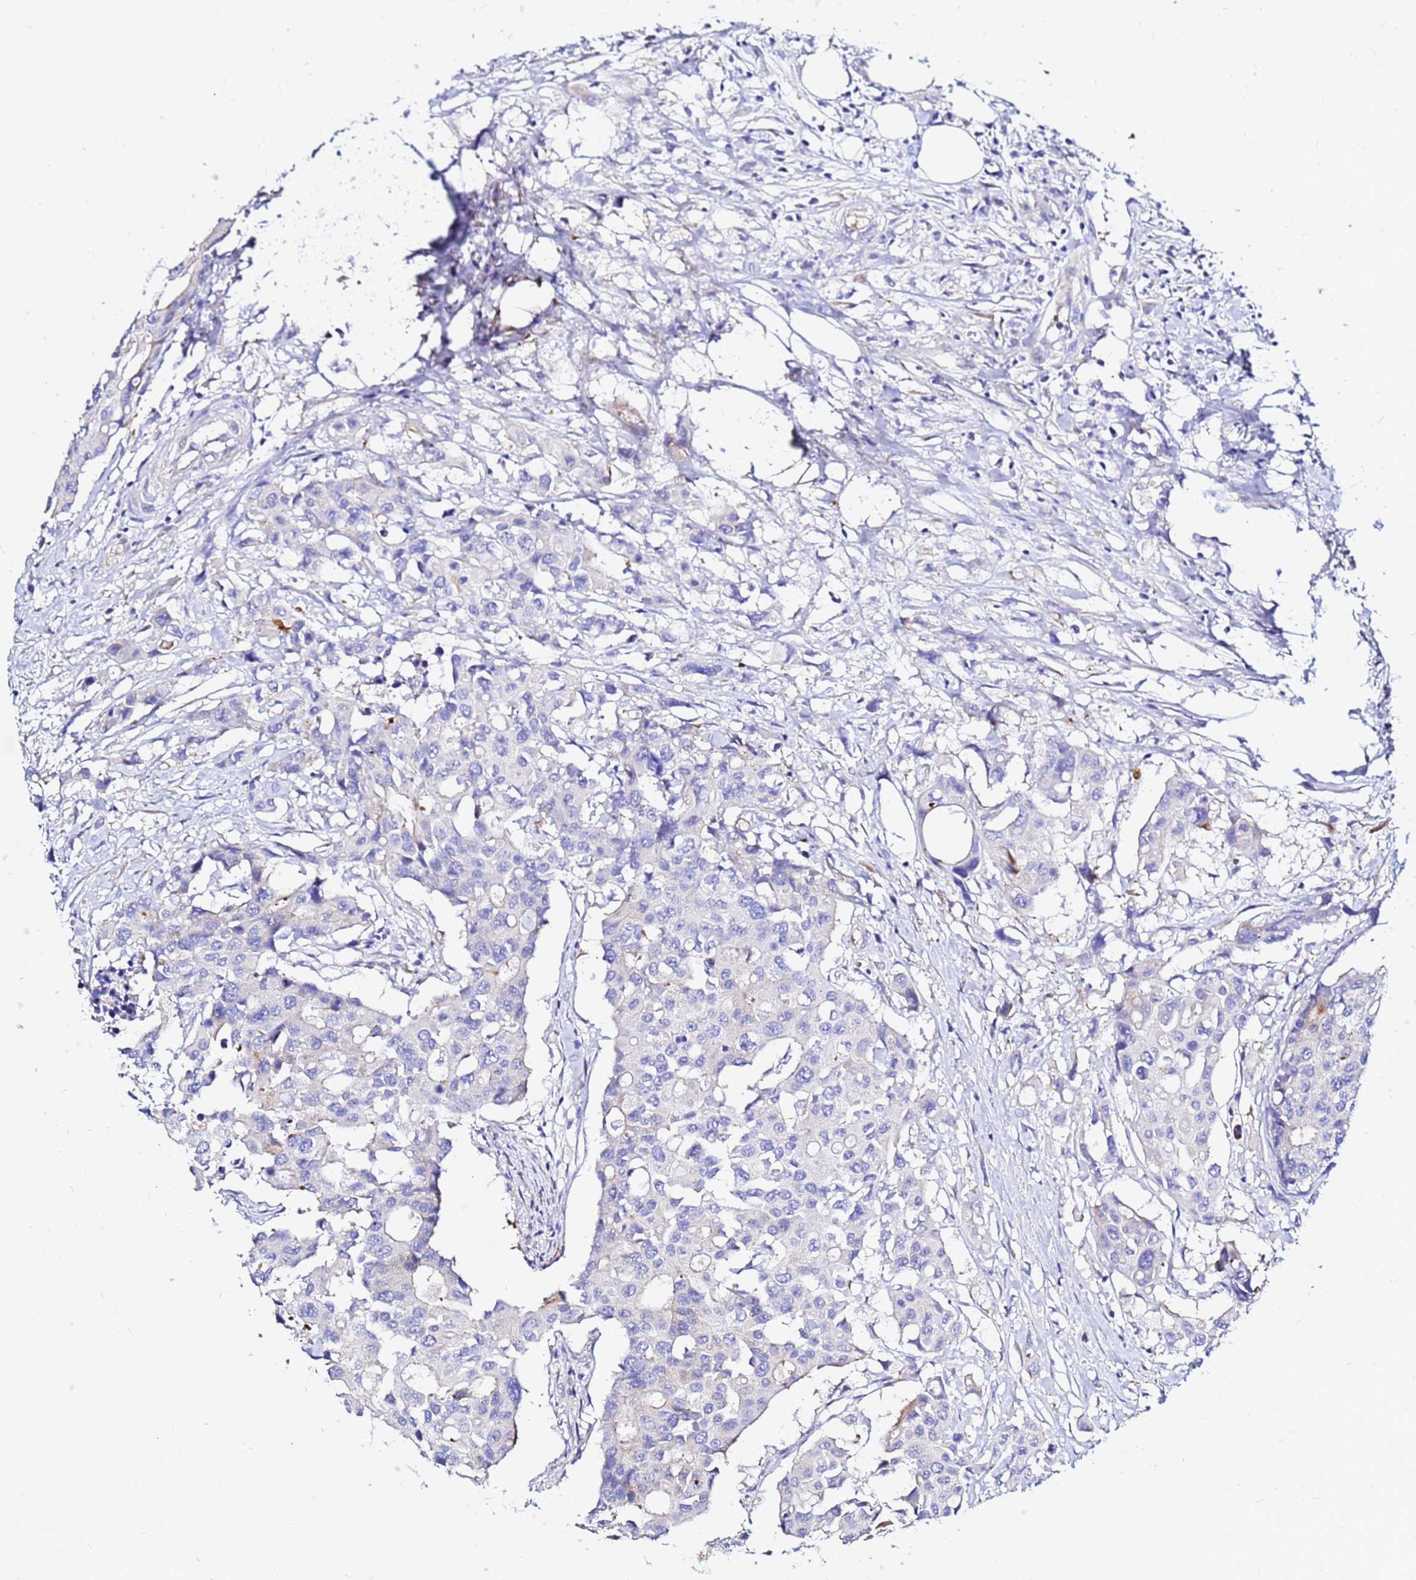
{"staining": {"intensity": "negative", "quantity": "none", "location": "none"}, "tissue": "colorectal cancer", "cell_type": "Tumor cells", "image_type": "cancer", "snomed": [{"axis": "morphology", "description": "Adenocarcinoma, NOS"}, {"axis": "topography", "description": "Colon"}], "caption": "Photomicrograph shows no significant protein positivity in tumor cells of colorectal cancer (adenocarcinoma).", "gene": "TUBA8", "patient": {"sex": "male", "age": 77}}